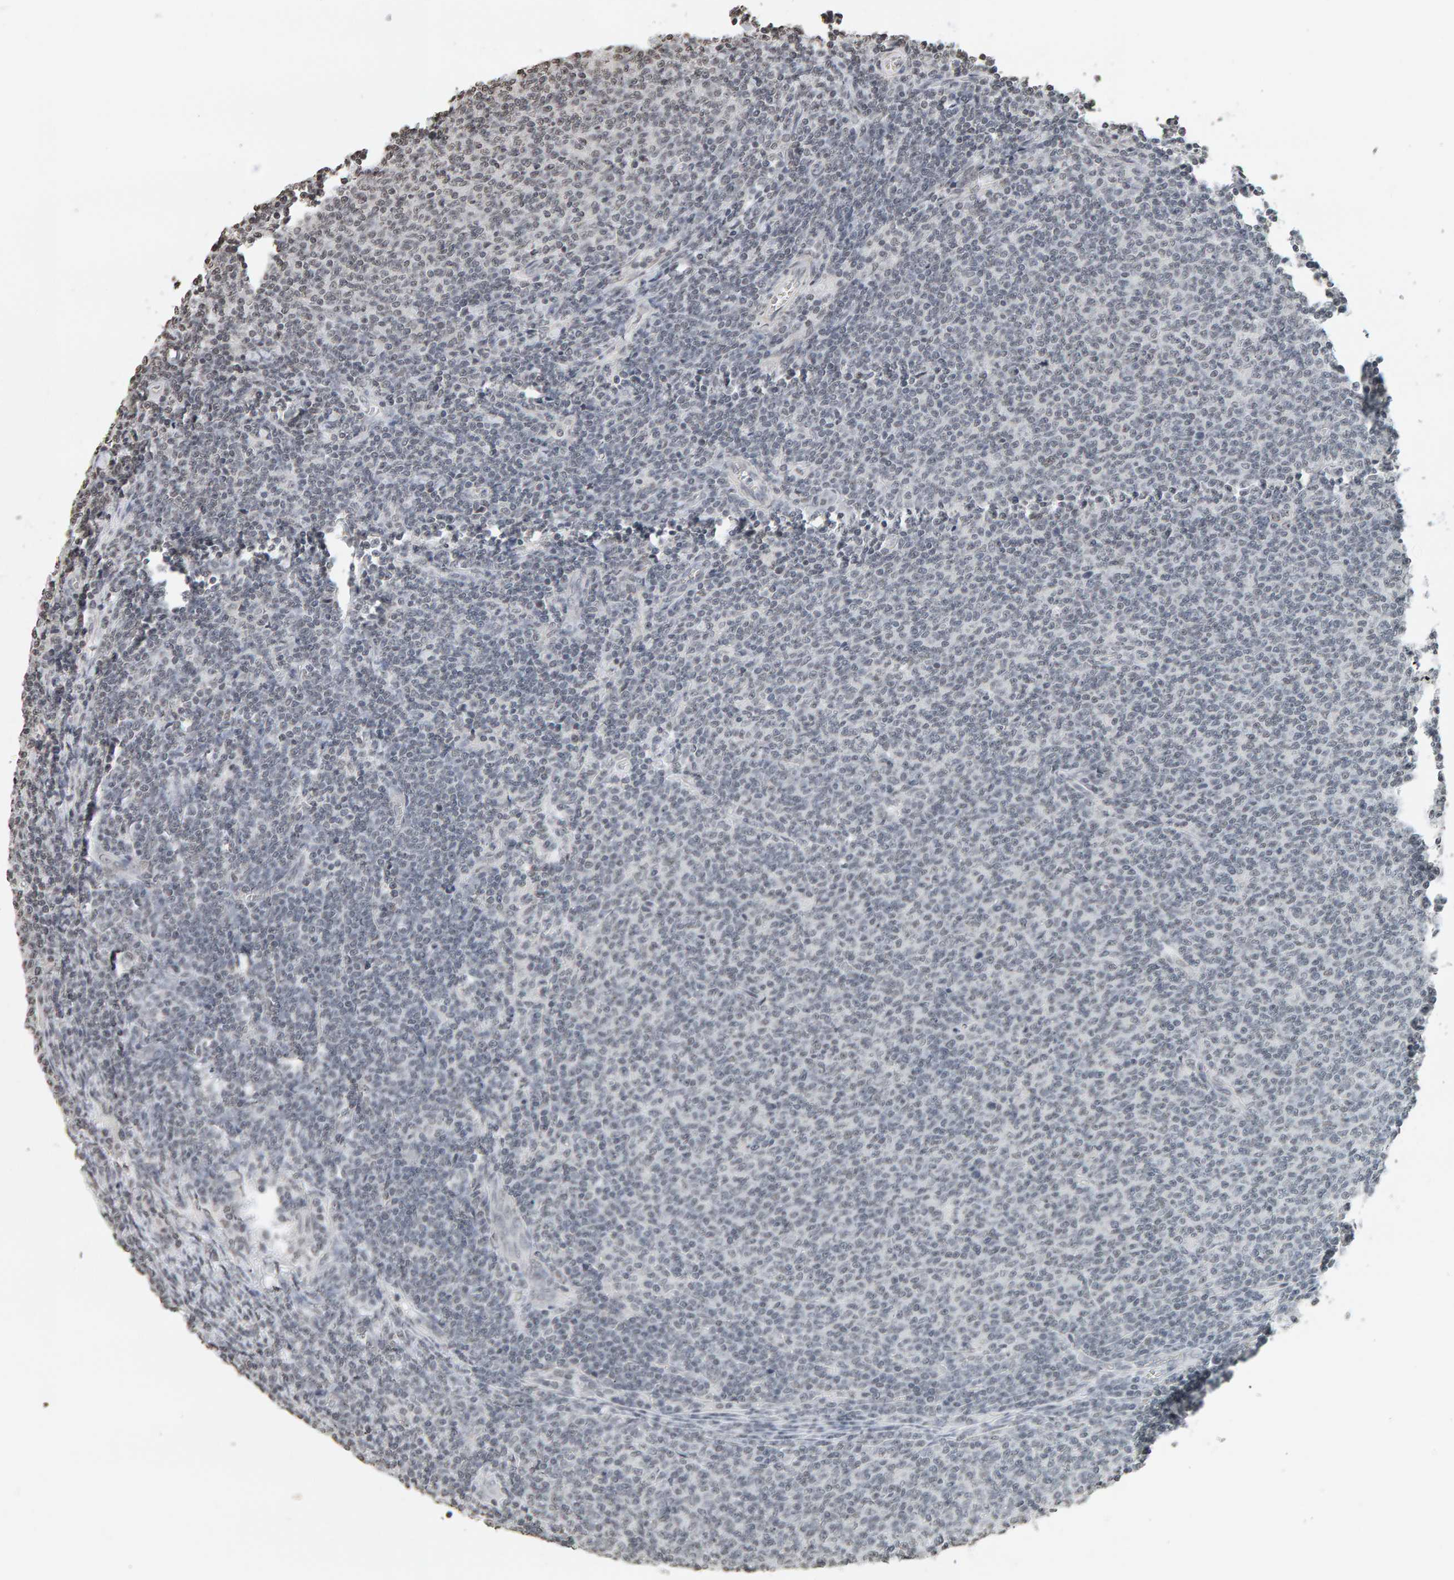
{"staining": {"intensity": "negative", "quantity": "none", "location": "none"}, "tissue": "lymphoma", "cell_type": "Tumor cells", "image_type": "cancer", "snomed": [{"axis": "morphology", "description": "Malignant lymphoma, non-Hodgkin's type, Low grade"}, {"axis": "topography", "description": "Lymph node"}], "caption": "There is no significant staining in tumor cells of lymphoma. Nuclei are stained in blue.", "gene": "AFF4", "patient": {"sex": "male", "age": 66}}